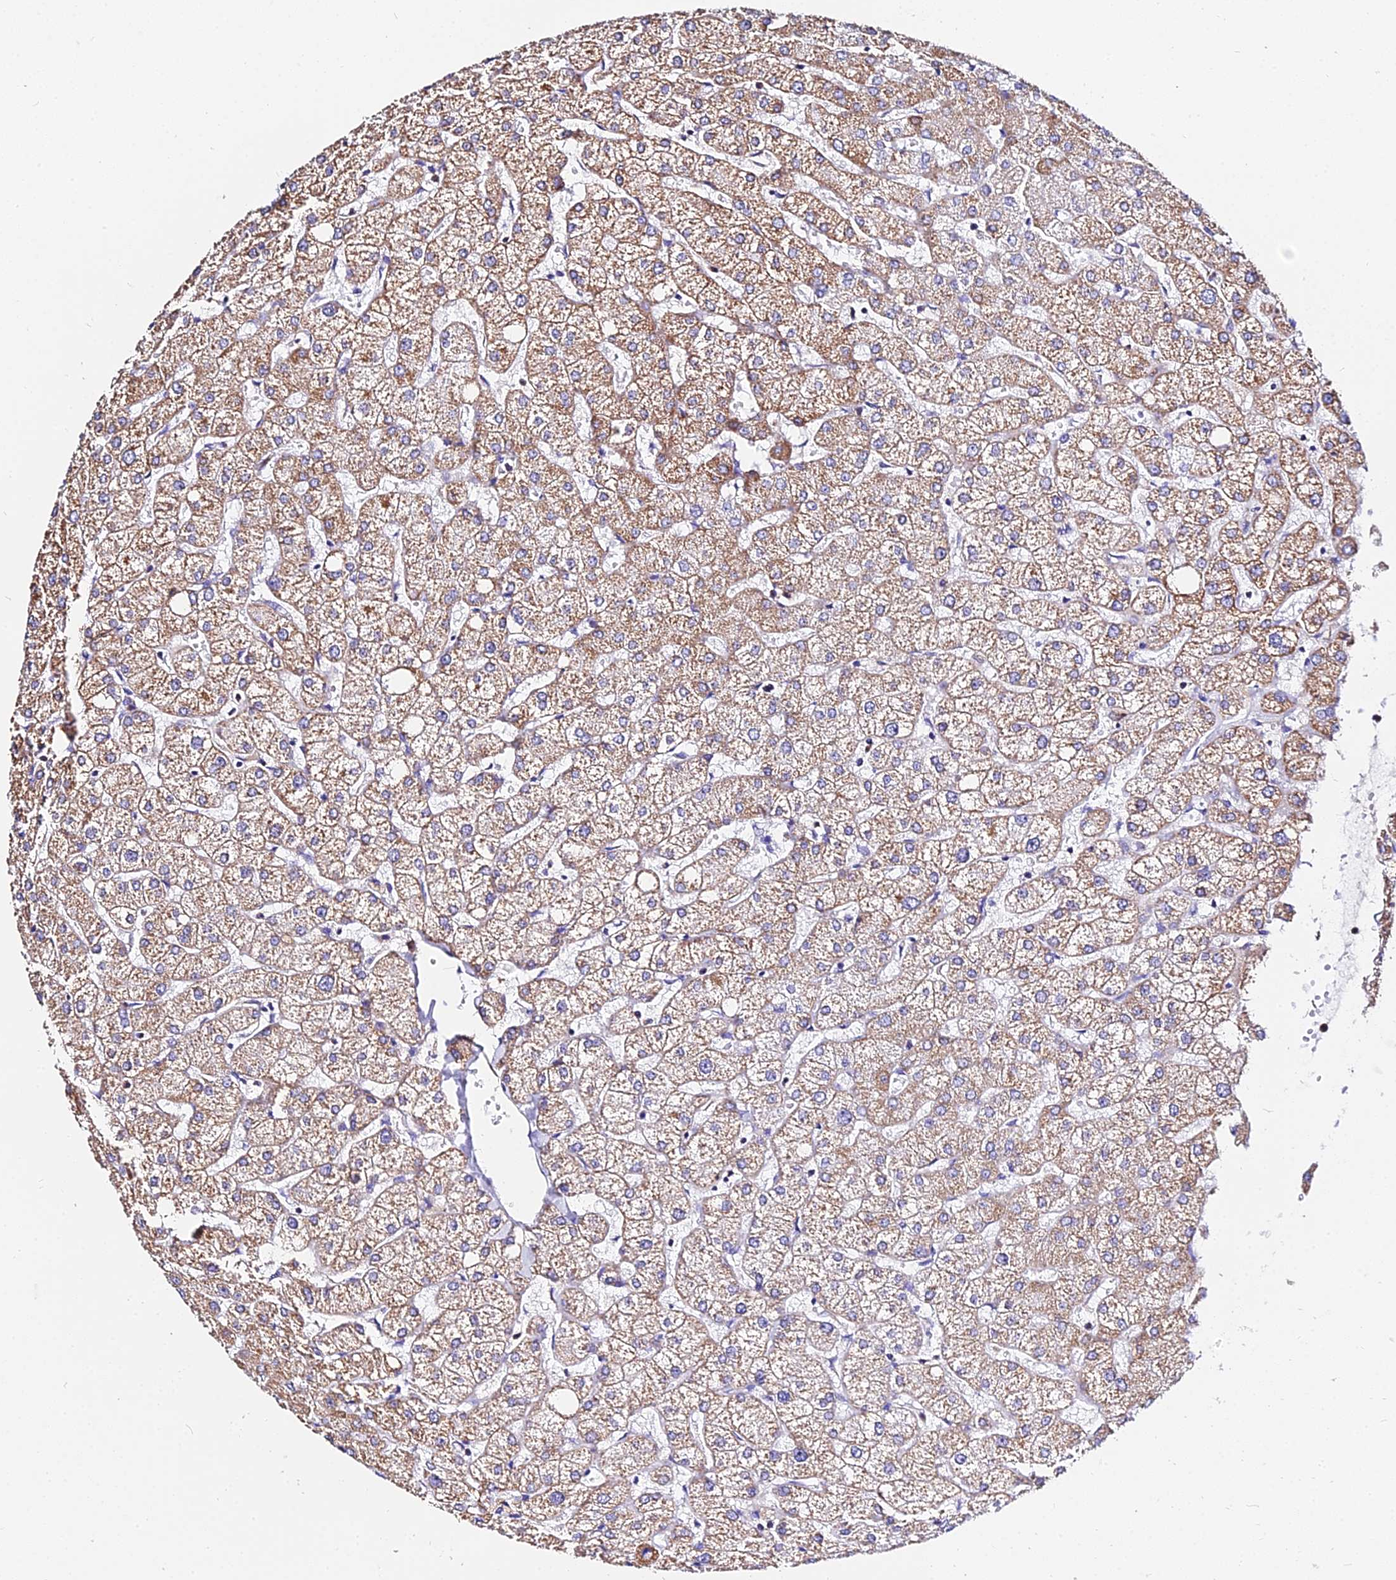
{"staining": {"intensity": "weak", "quantity": "25%-75%", "location": "cytoplasmic/membranous"}, "tissue": "liver", "cell_type": "Cholangiocytes", "image_type": "normal", "snomed": [{"axis": "morphology", "description": "Normal tissue, NOS"}, {"axis": "topography", "description": "Liver"}], "caption": "Immunohistochemistry (IHC) of benign human liver reveals low levels of weak cytoplasmic/membranous expression in approximately 25%-75% of cholangiocytes. (Brightfield microscopy of DAB IHC at high magnification).", "gene": "ZNF573", "patient": {"sex": "female", "age": 54}}